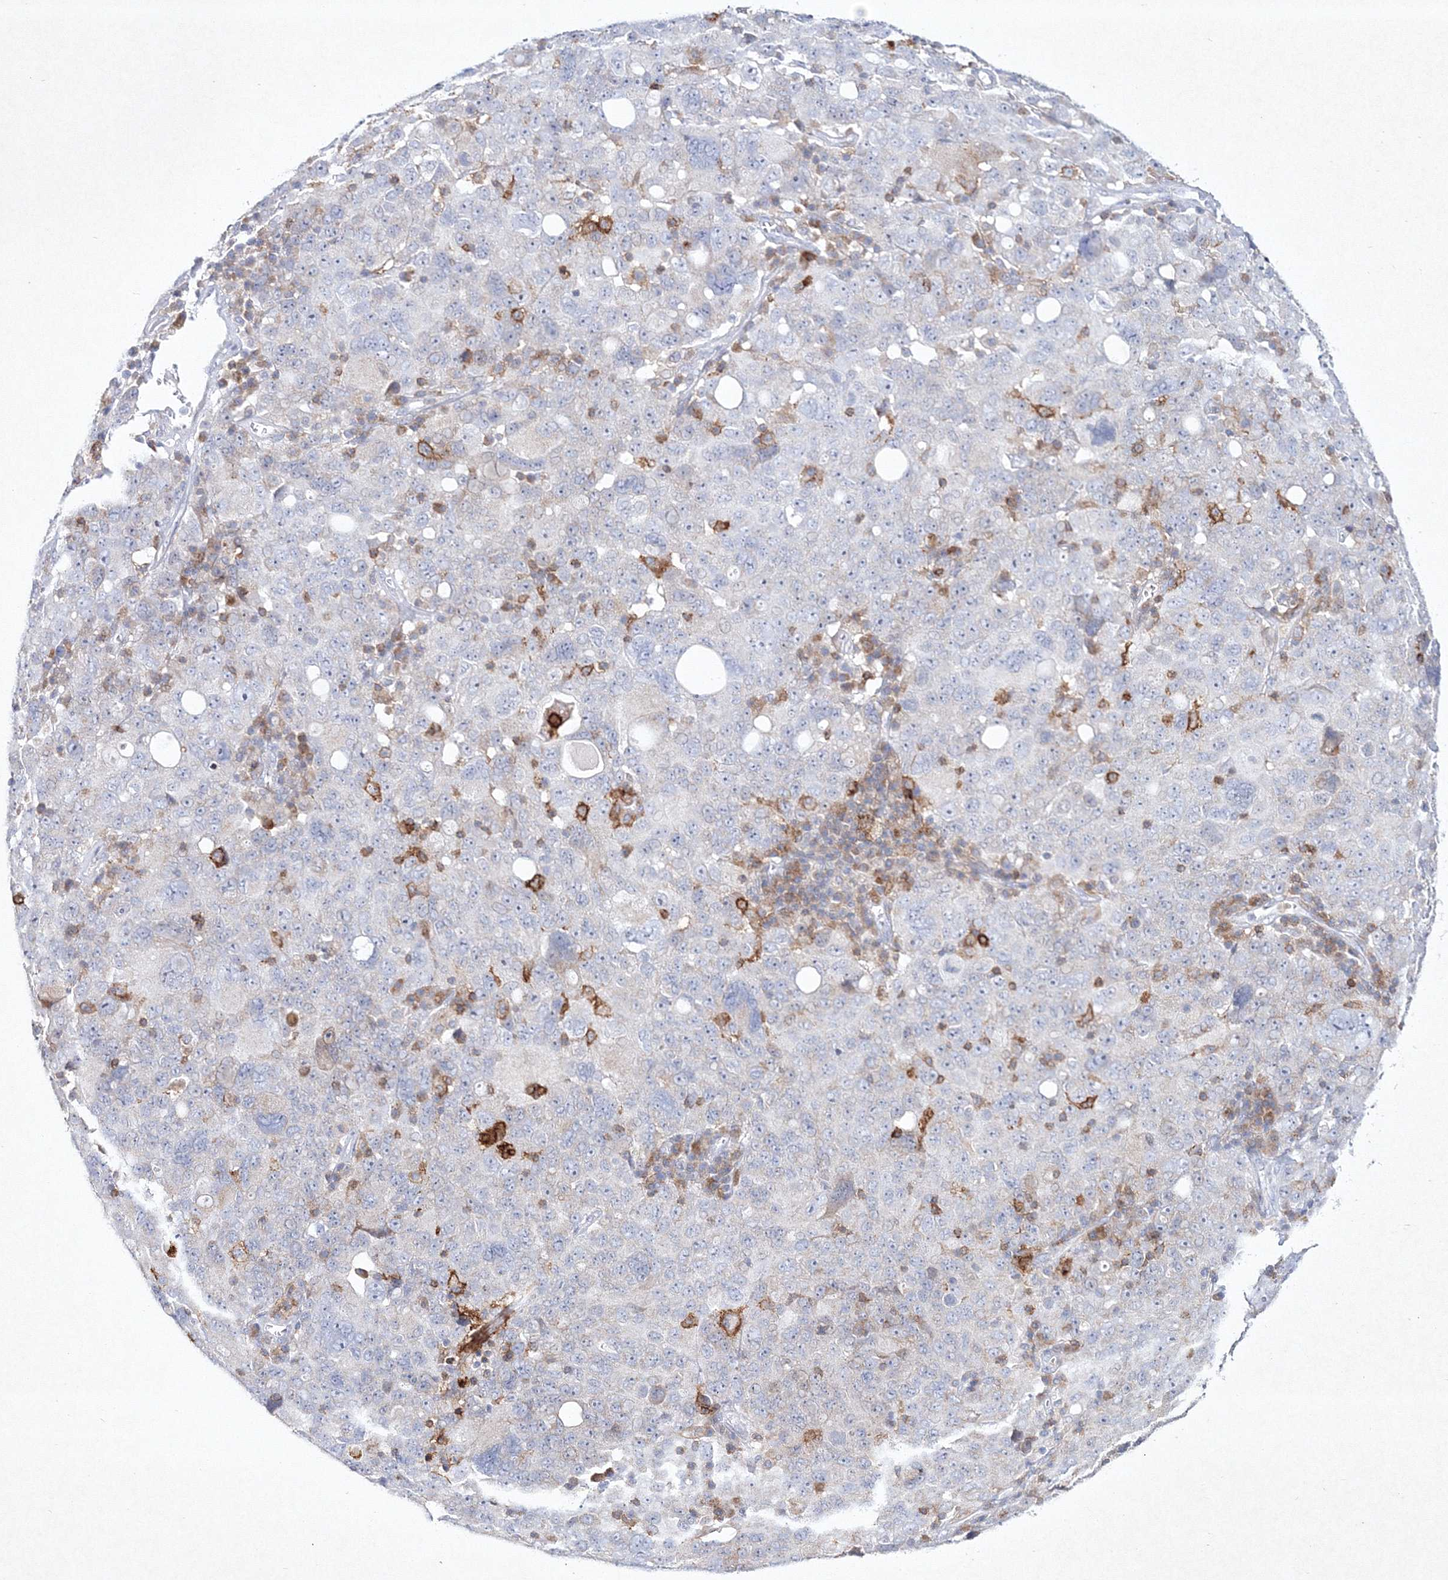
{"staining": {"intensity": "negative", "quantity": "none", "location": "none"}, "tissue": "ovarian cancer", "cell_type": "Tumor cells", "image_type": "cancer", "snomed": [{"axis": "morphology", "description": "Carcinoma, endometroid"}, {"axis": "topography", "description": "Ovary"}], "caption": "A high-resolution histopathology image shows immunohistochemistry staining of endometroid carcinoma (ovarian), which shows no significant positivity in tumor cells. (Stains: DAB immunohistochemistry with hematoxylin counter stain, Microscopy: brightfield microscopy at high magnification).", "gene": "HCST", "patient": {"sex": "female", "age": 62}}